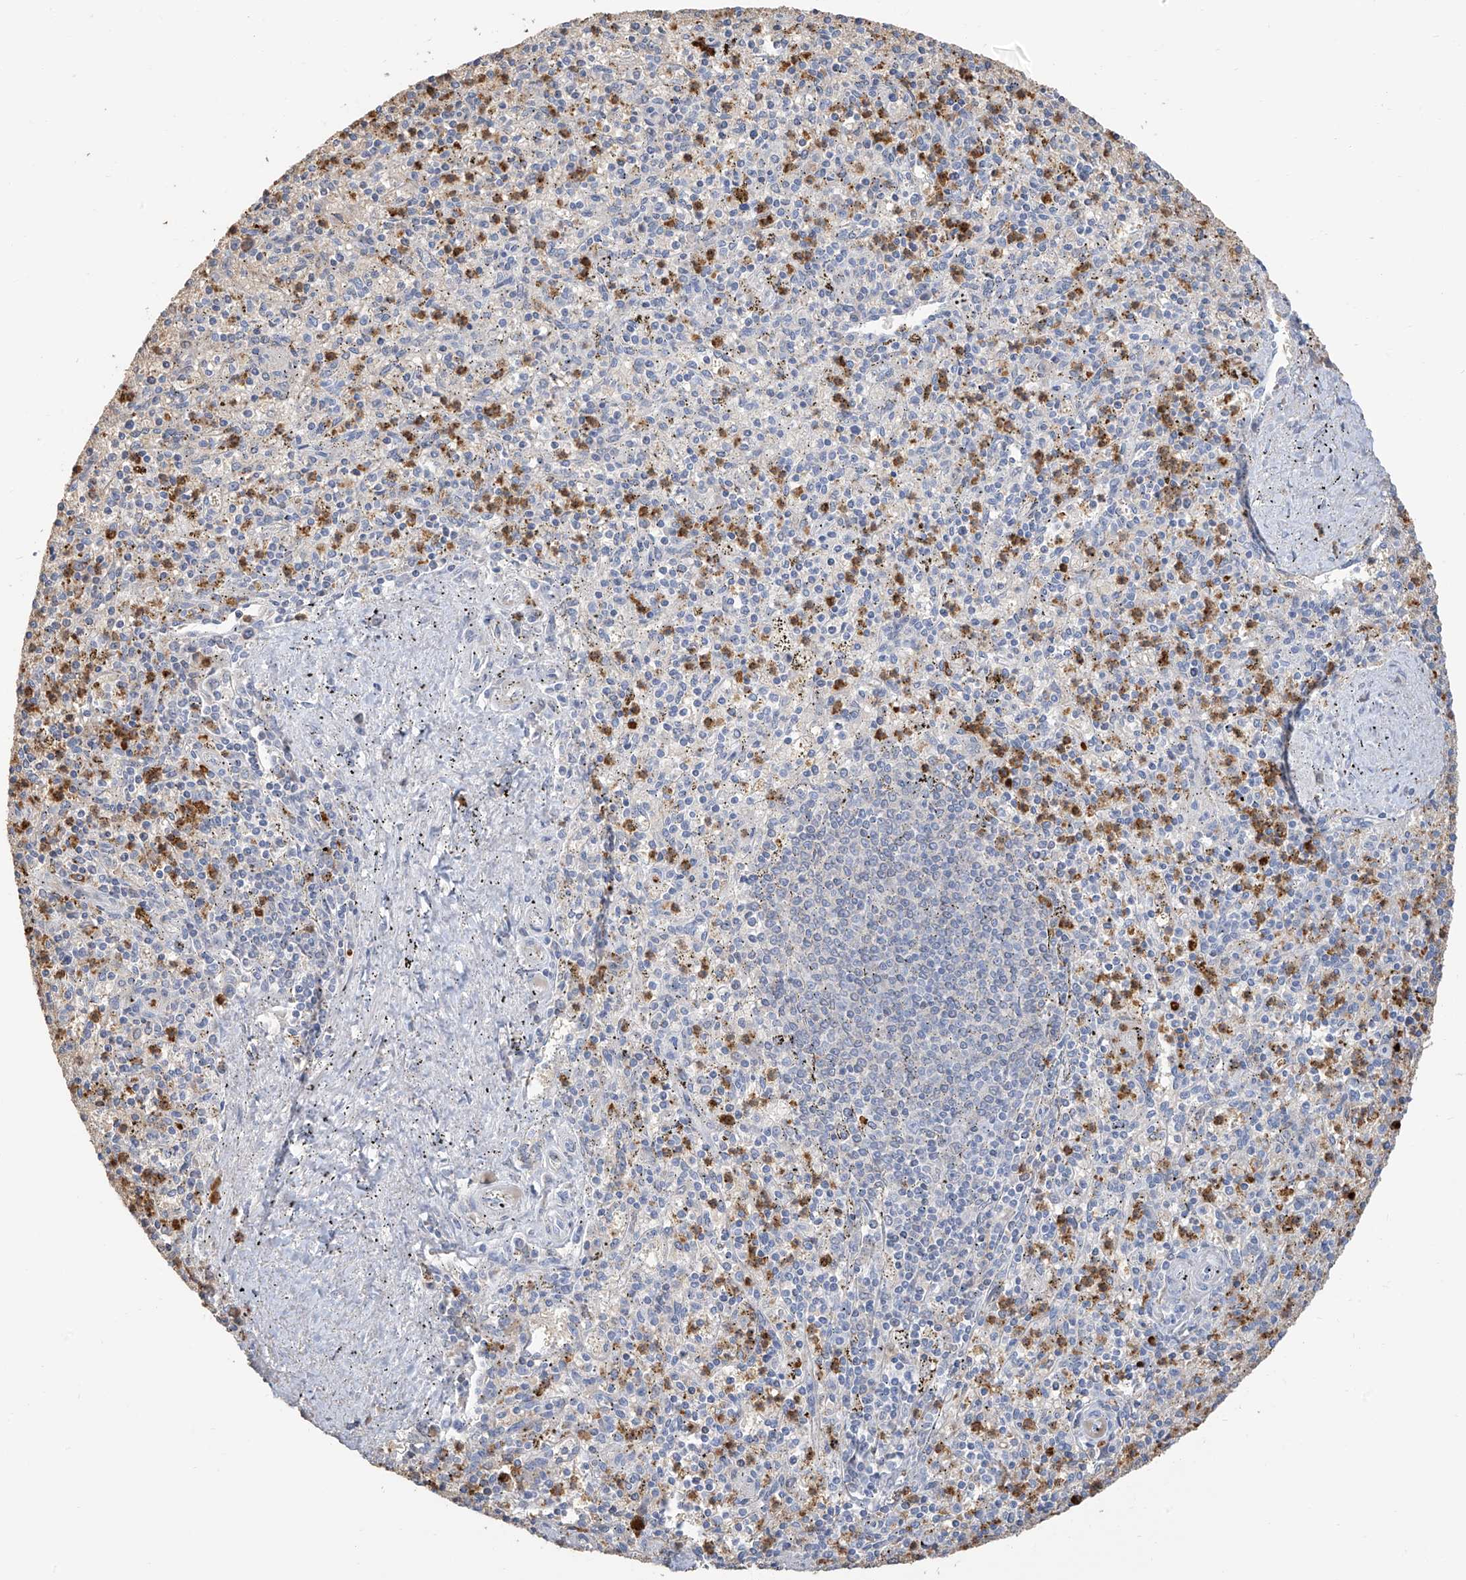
{"staining": {"intensity": "negative", "quantity": "none", "location": "none"}, "tissue": "spleen", "cell_type": "Cells in red pulp", "image_type": "normal", "snomed": [{"axis": "morphology", "description": "Normal tissue, NOS"}, {"axis": "topography", "description": "Spleen"}], "caption": "Immunohistochemistry histopathology image of benign spleen: human spleen stained with DAB (3,3'-diaminobenzidine) demonstrates no significant protein positivity in cells in red pulp.", "gene": "PAFAH1B3", "patient": {"sex": "male", "age": 72}}